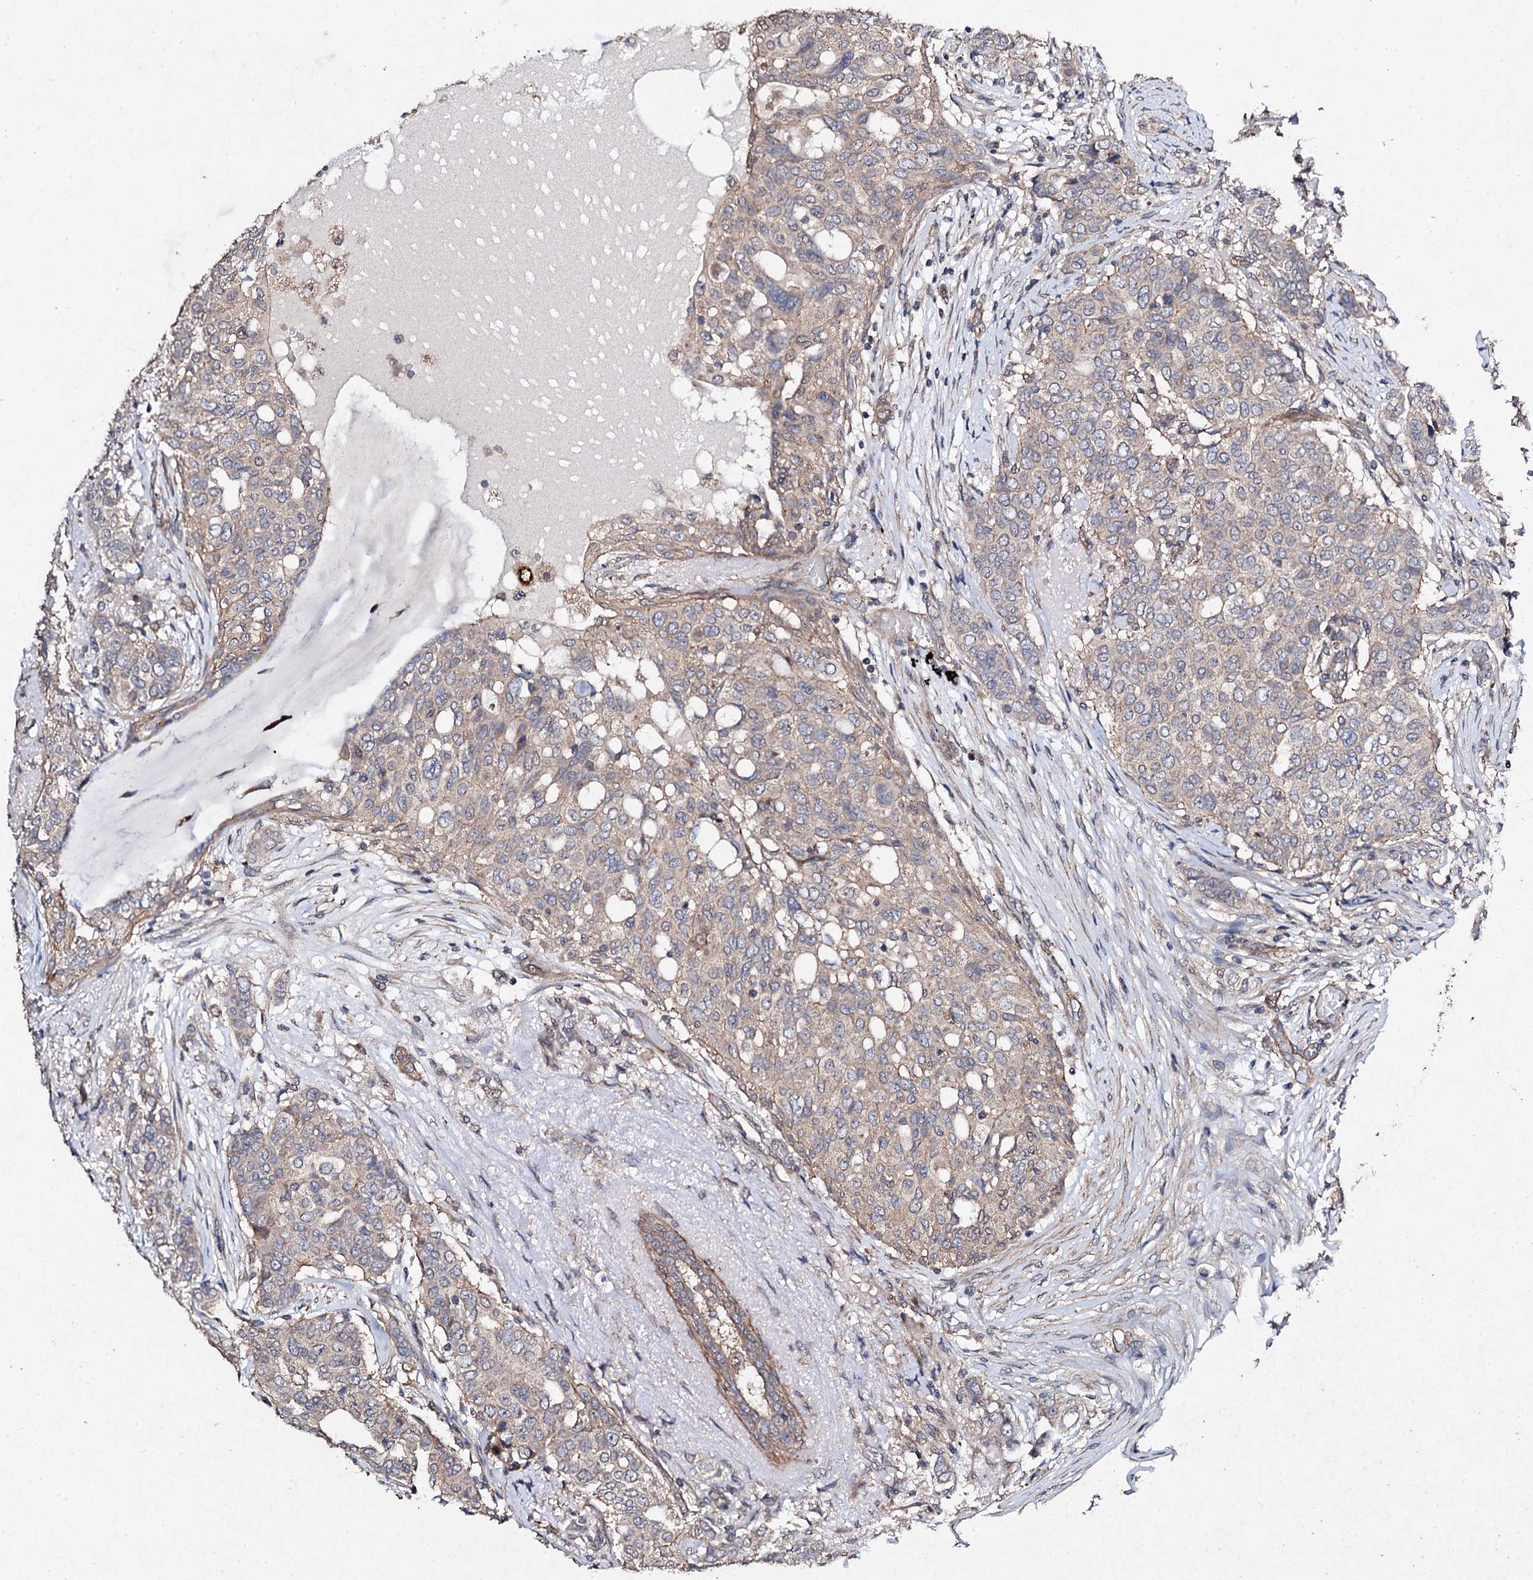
{"staining": {"intensity": "weak", "quantity": ">75%", "location": "cytoplasmic/membranous"}, "tissue": "breast cancer", "cell_type": "Tumor cells", "image_type": "cancer", "snomed": [{"axis": "morphology", "description": "Lobular carcinoma"}, {"axis": "topography", "description": "Breast"}], "caption": "This image shows IHC staining of breast cancer, with low weak cytoplasmic/membranous staining in approximately >75% of tumor cells.", "gene": "MOCOS", "patient": {"sex": "female", "age": 51}}